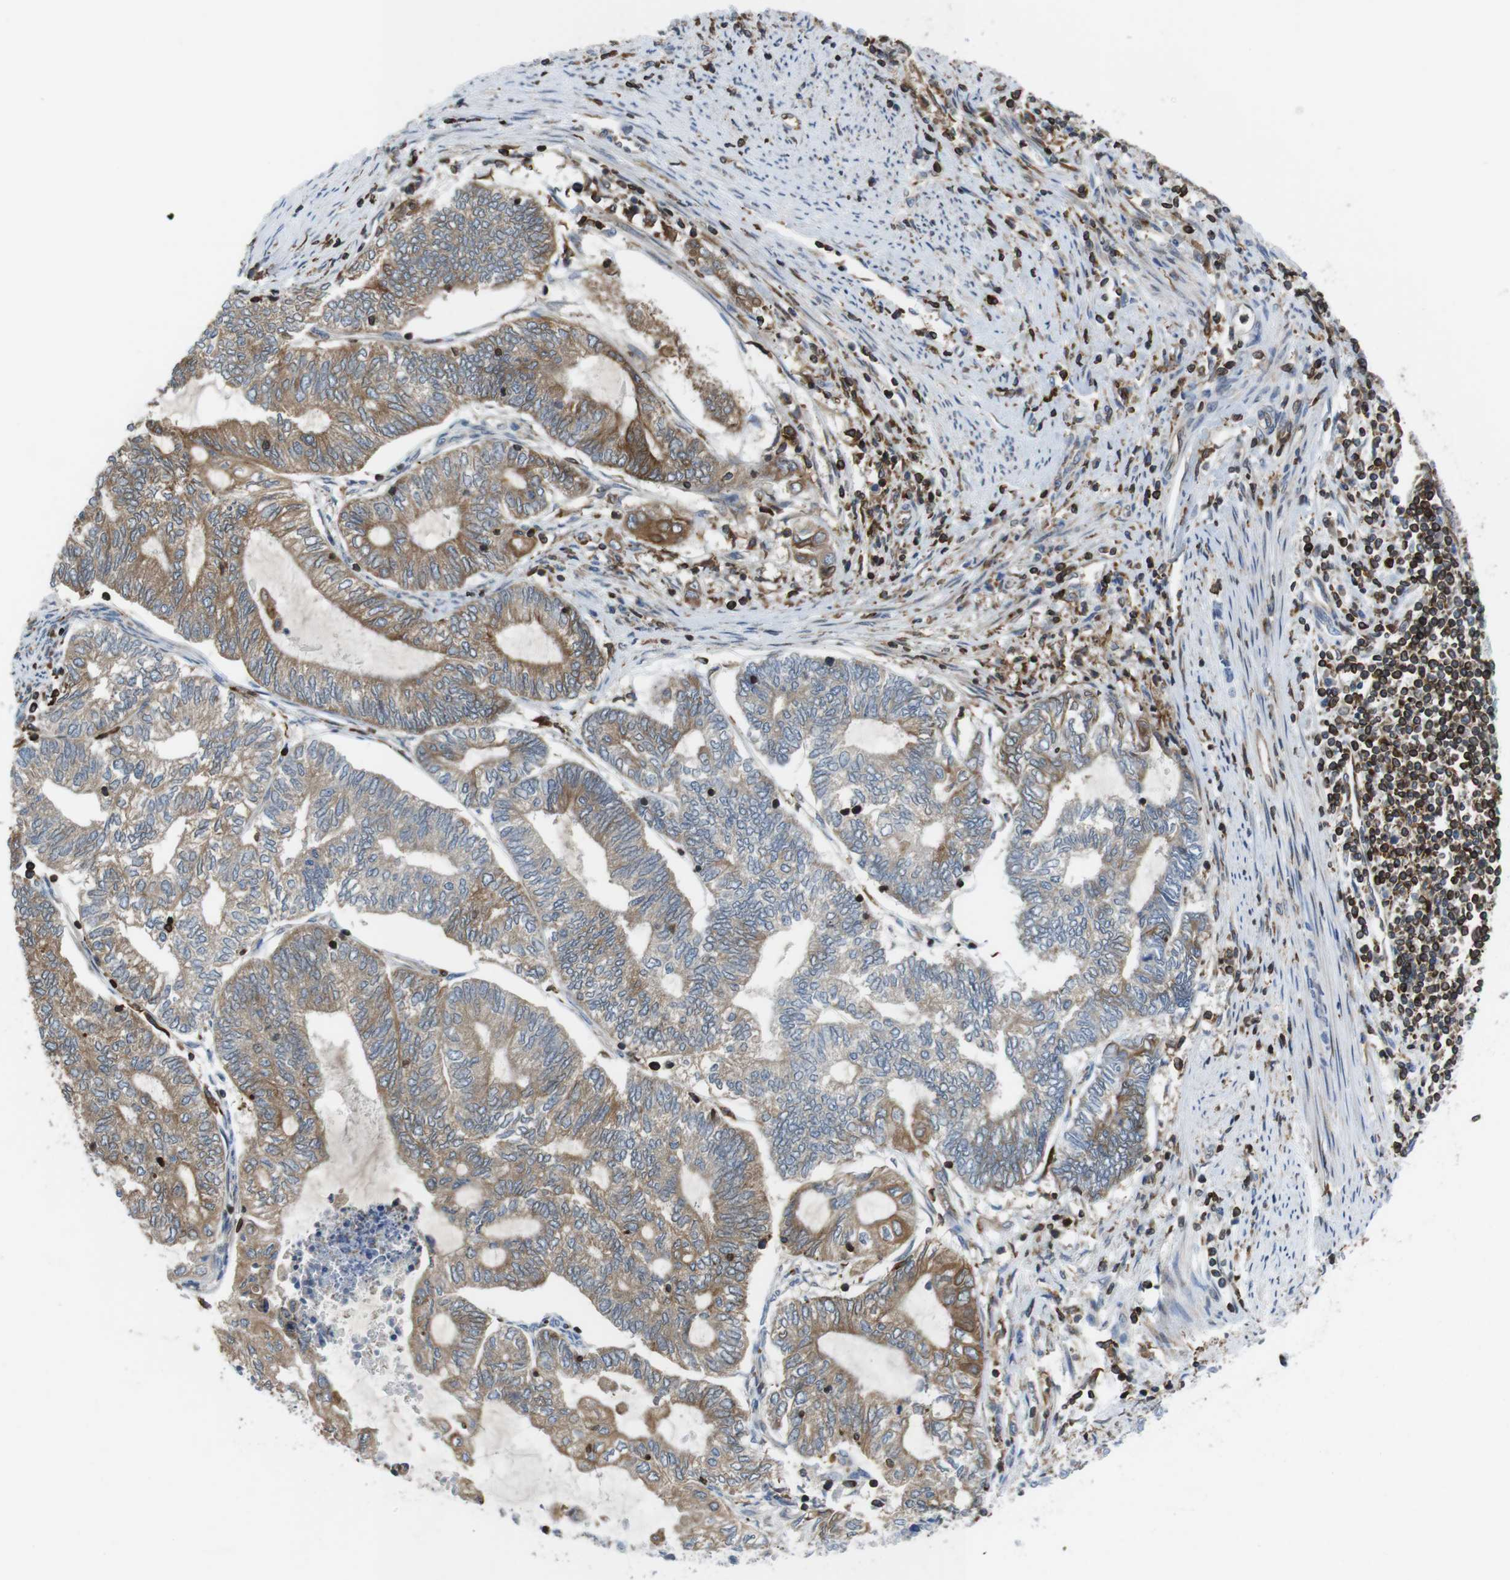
{"staining": {"intensity": "weak", "quantity": ">75%", "location": "cytoplasmic/membranous"}, "tissue": "endometrial cancer", "cell_type": "Tumor cells", "image_type": "cancer", "snomed": [{"axis": "morphology", "description": "Adenocarcinoma, NOS"}, {"axis": "topography", "description": "Uterus"}, {"axis": "topography", "description": "Endometrium"}], "caption": "Human endometrial cancer stained with a brown dye displays weak cytoplasmic/membranous positive expression in approximately >75% of tumor cells.", "gene": "ARL6IP5", "patient": {"sex": "female", "age": 70}}